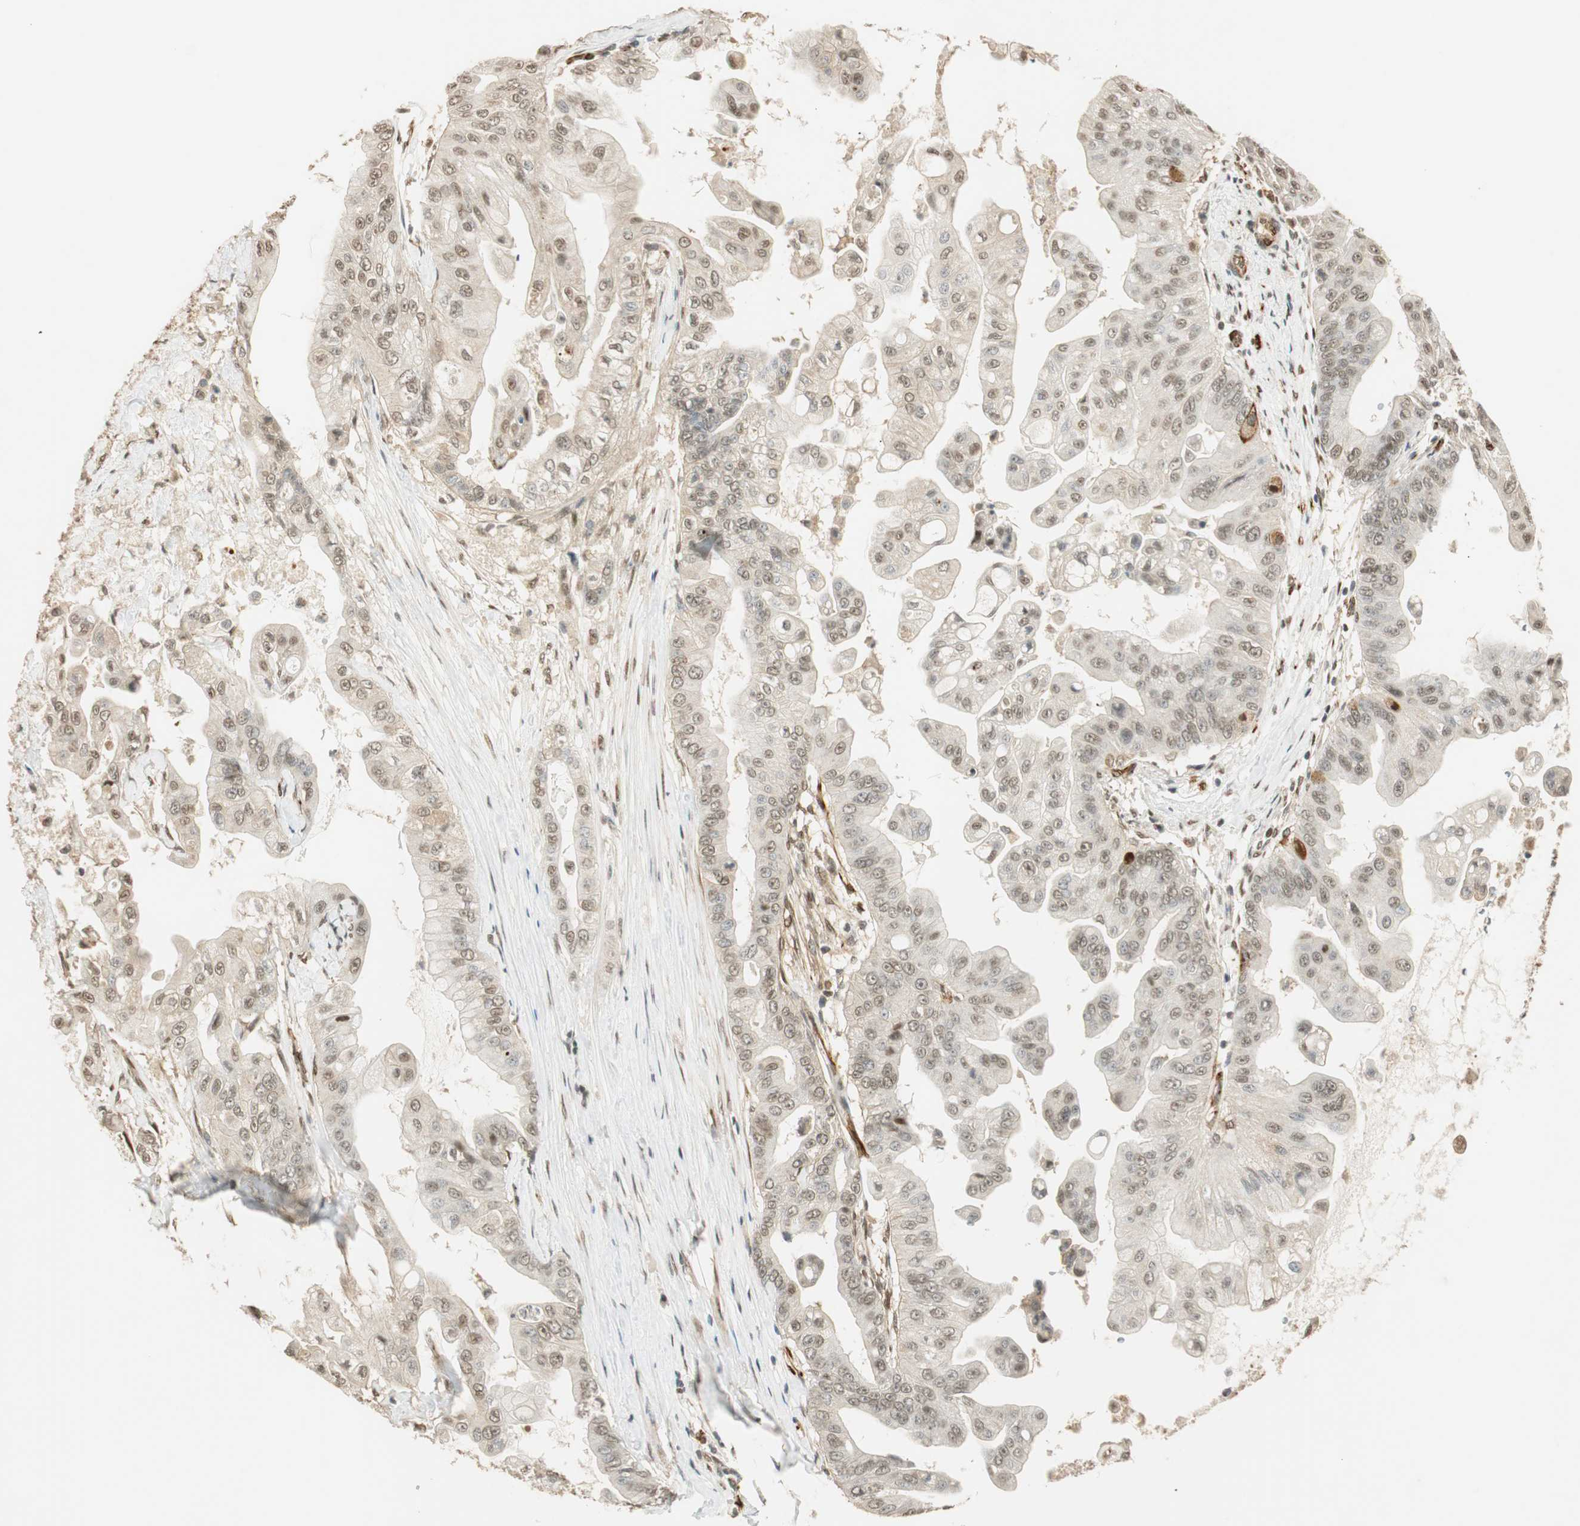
{"staining": {"intensity": "weak", "quantity": "25%-75%", "location": "nuclear"}, "tissue": "pancreatic cancer", "cell_type": "Tumor cells", "image_type": "cancer", "snomed": [{"axis": "morphology", "description": "Adenocarcinoma, NOS"}, {"axis": "topography", "description": "Pancreas"}], "caption": "This is a photomicrograph of IHC staining of pancreatic cancer, which shows weak staining in the nuclear of tumor cells.", "gene": "NES", "patient": {"sex": "female", "age": 75}}